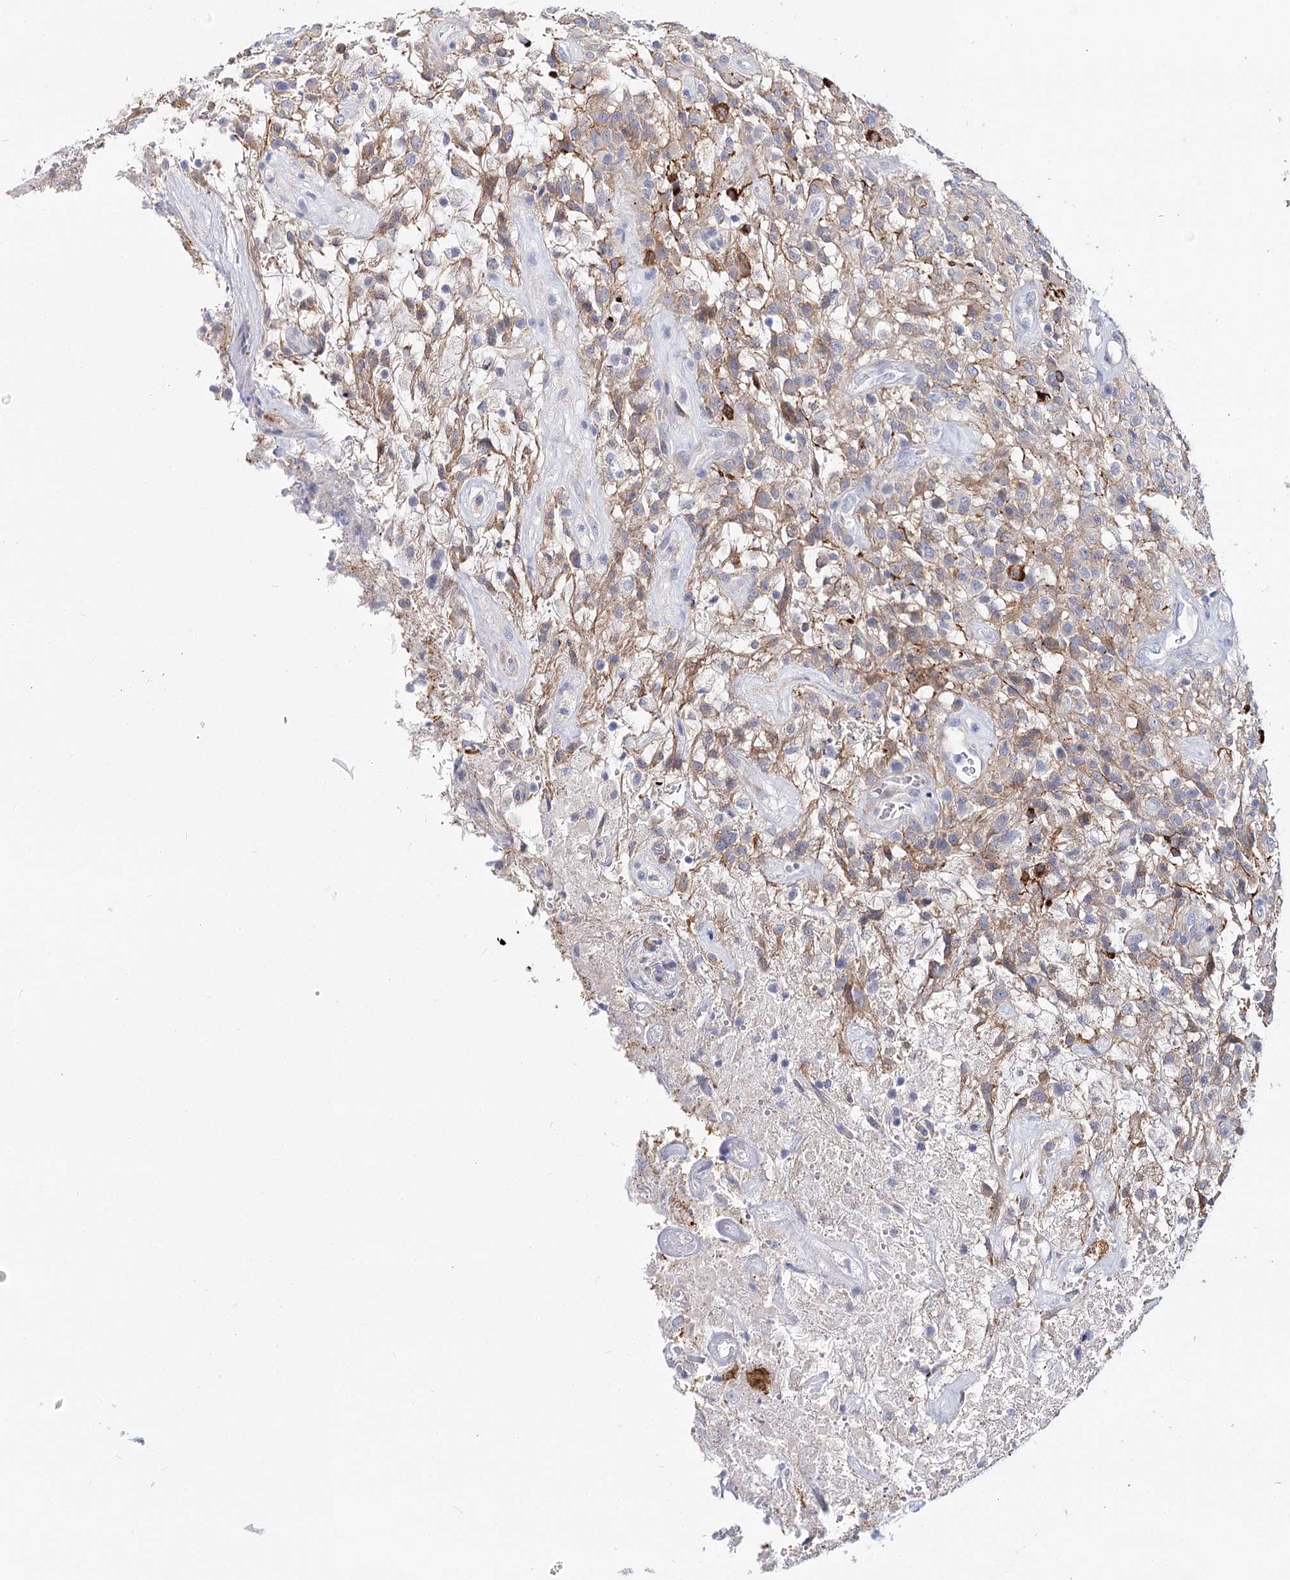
{"staining": {"intensity": "moderate", "quantity": "<25%", "location": "cytoplasmic/membranous"}, "tissue": "glioma", "cell_type": "Tumor cells", "image_type": "cancer", "snomed": [{"axis": "morphology", "description": "Glioma, malignant, High grade"}, {"axis": "topography", "description": "Brain"}], "caption": "Protein expression analysis of human glioma reveals moderate cytoplasmic/membranous positivity in approximately <25% of tumor cells.", "gene": "TEX12", "patient": {"sex": "female", "age": 57}}